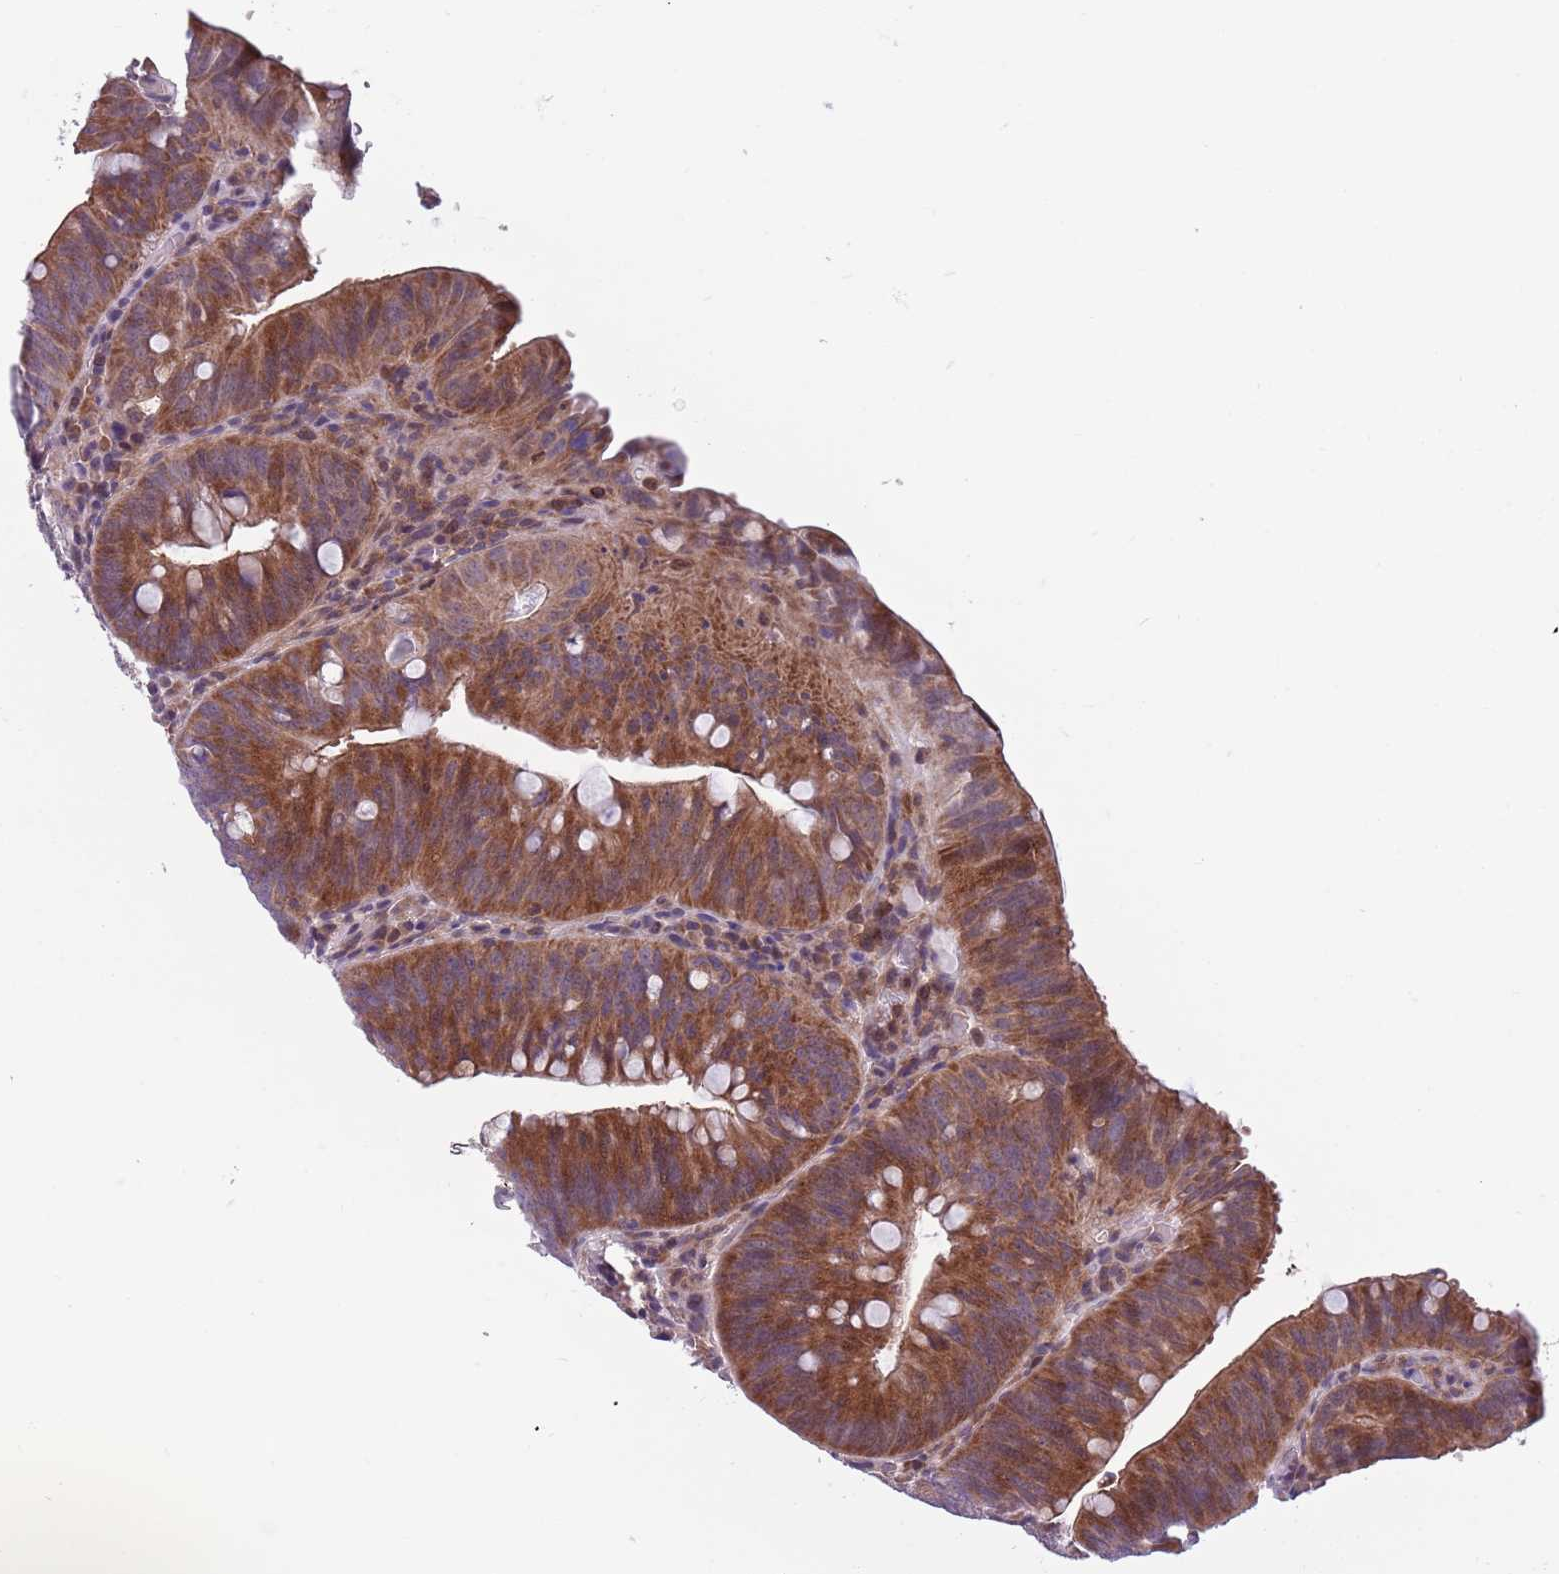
{"staining": {"intensity": "moderate", "quantity": ">75%", "location": "cytoplasmic/membranous"}, "tissue": "colorectal cancer", "cell_type": "Tumor cells", "image_type": "cancer", "snomed": [{"axis": "morphology", "description": "Adenocarcinoma, NOS"}, {"axis": "topography", "description": "Rectum"}], "caption": "An immunohistochemistry (IHC) photomicrograph of neoplastic tissue is shown. Protein staining in brown highlights moderate cytoplasmic/membranous positivity in colorectal cancer (adenocarcinoma) within tumor cells.", "gene": "JAML", "patient": {"sex": "female", "age": 75}}